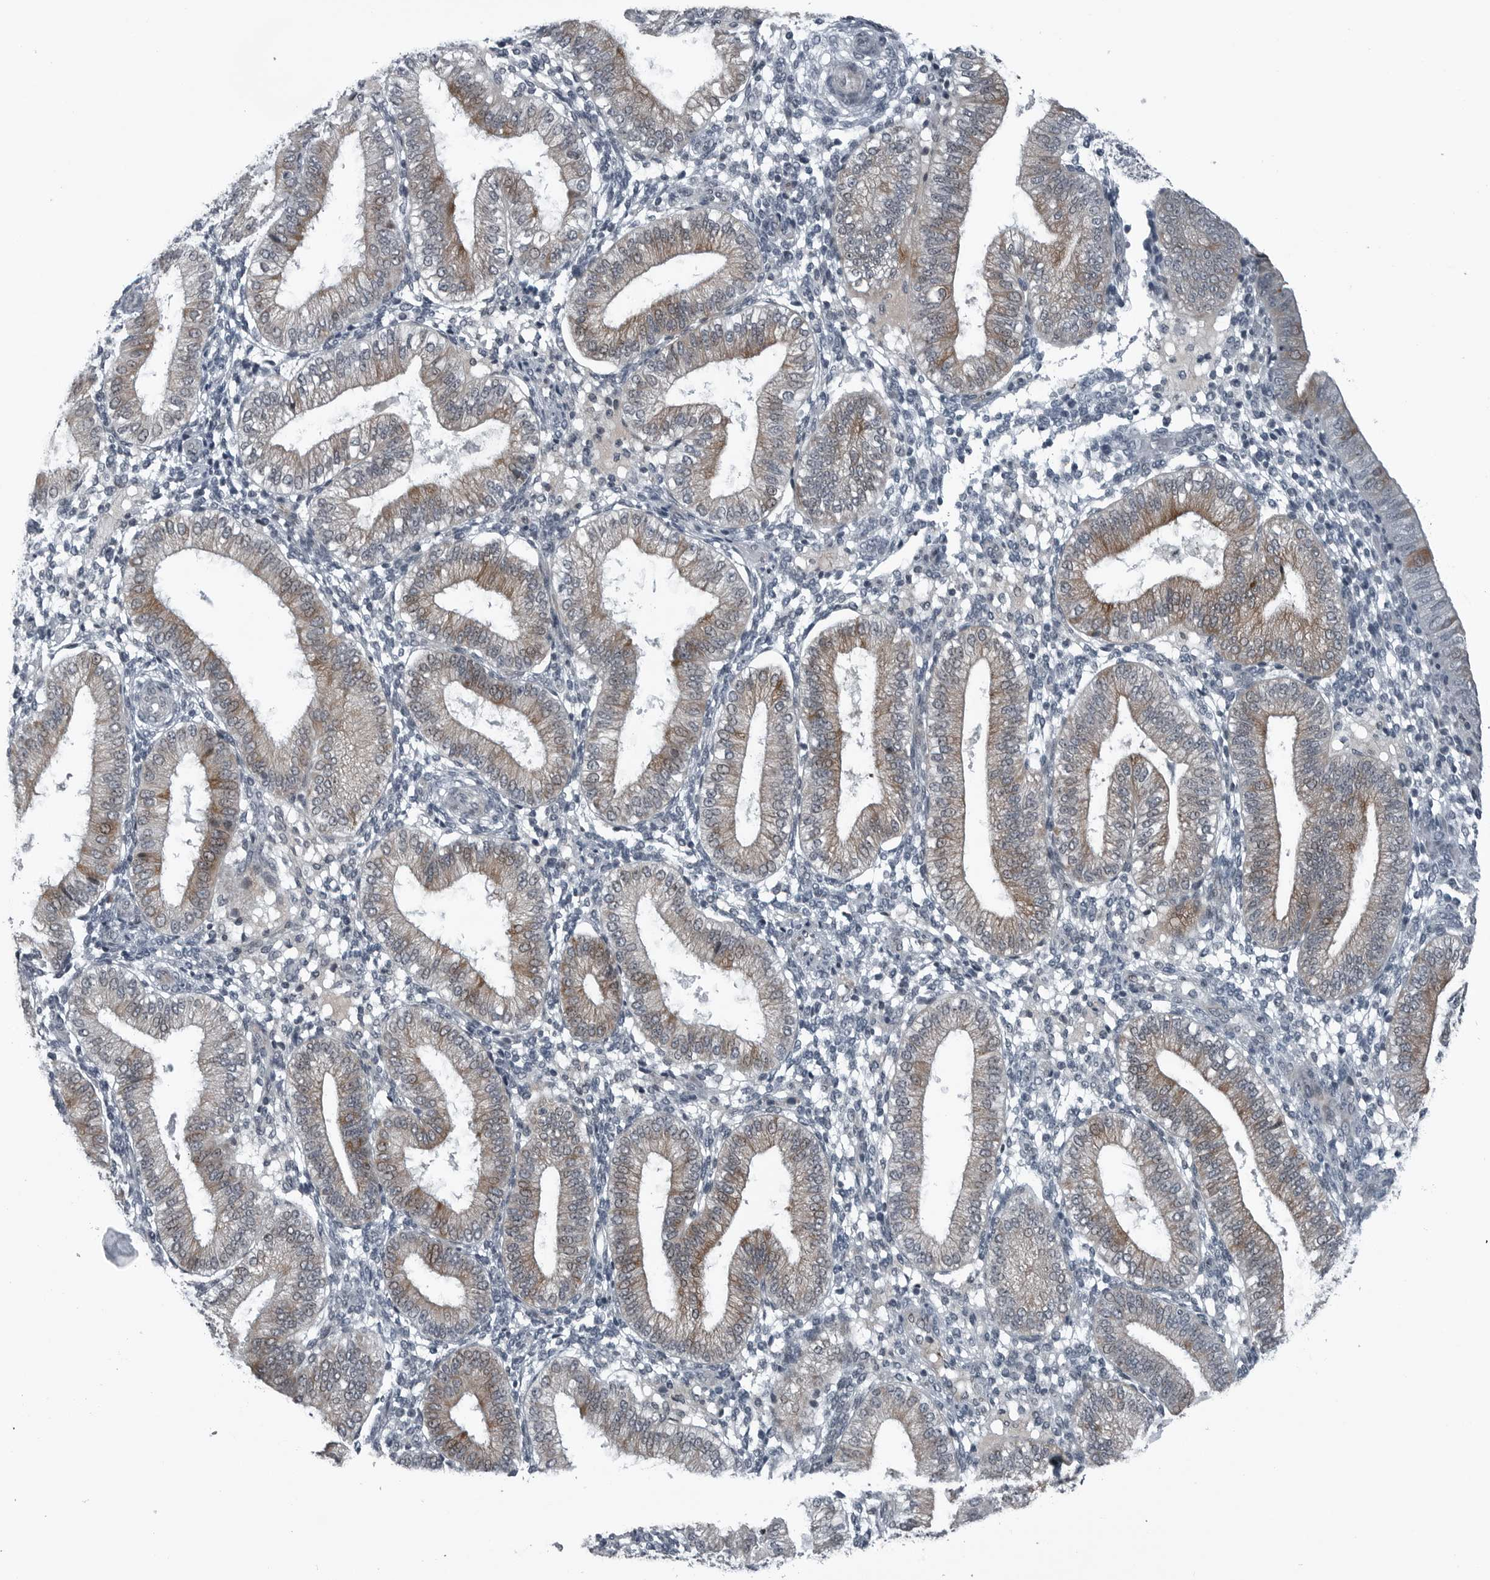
{"staining": {"intensity": "negative", "quantity": "none", "location": "none"}, "tissue": "endometrium", "cell_type": "Cells in endometrial stroma", "image_type": "normal", "snomed": [{"axis": "morphology", "description": "Normal tissue, NOS"}, {"axis": "topography", "description": "Endometrium"}], "caption": "IHC of normal endometrium displays no expression in cells in endometrial stroma.", "gene": "DNAAF11", "patient": {"sex": "female", "age": 39}}